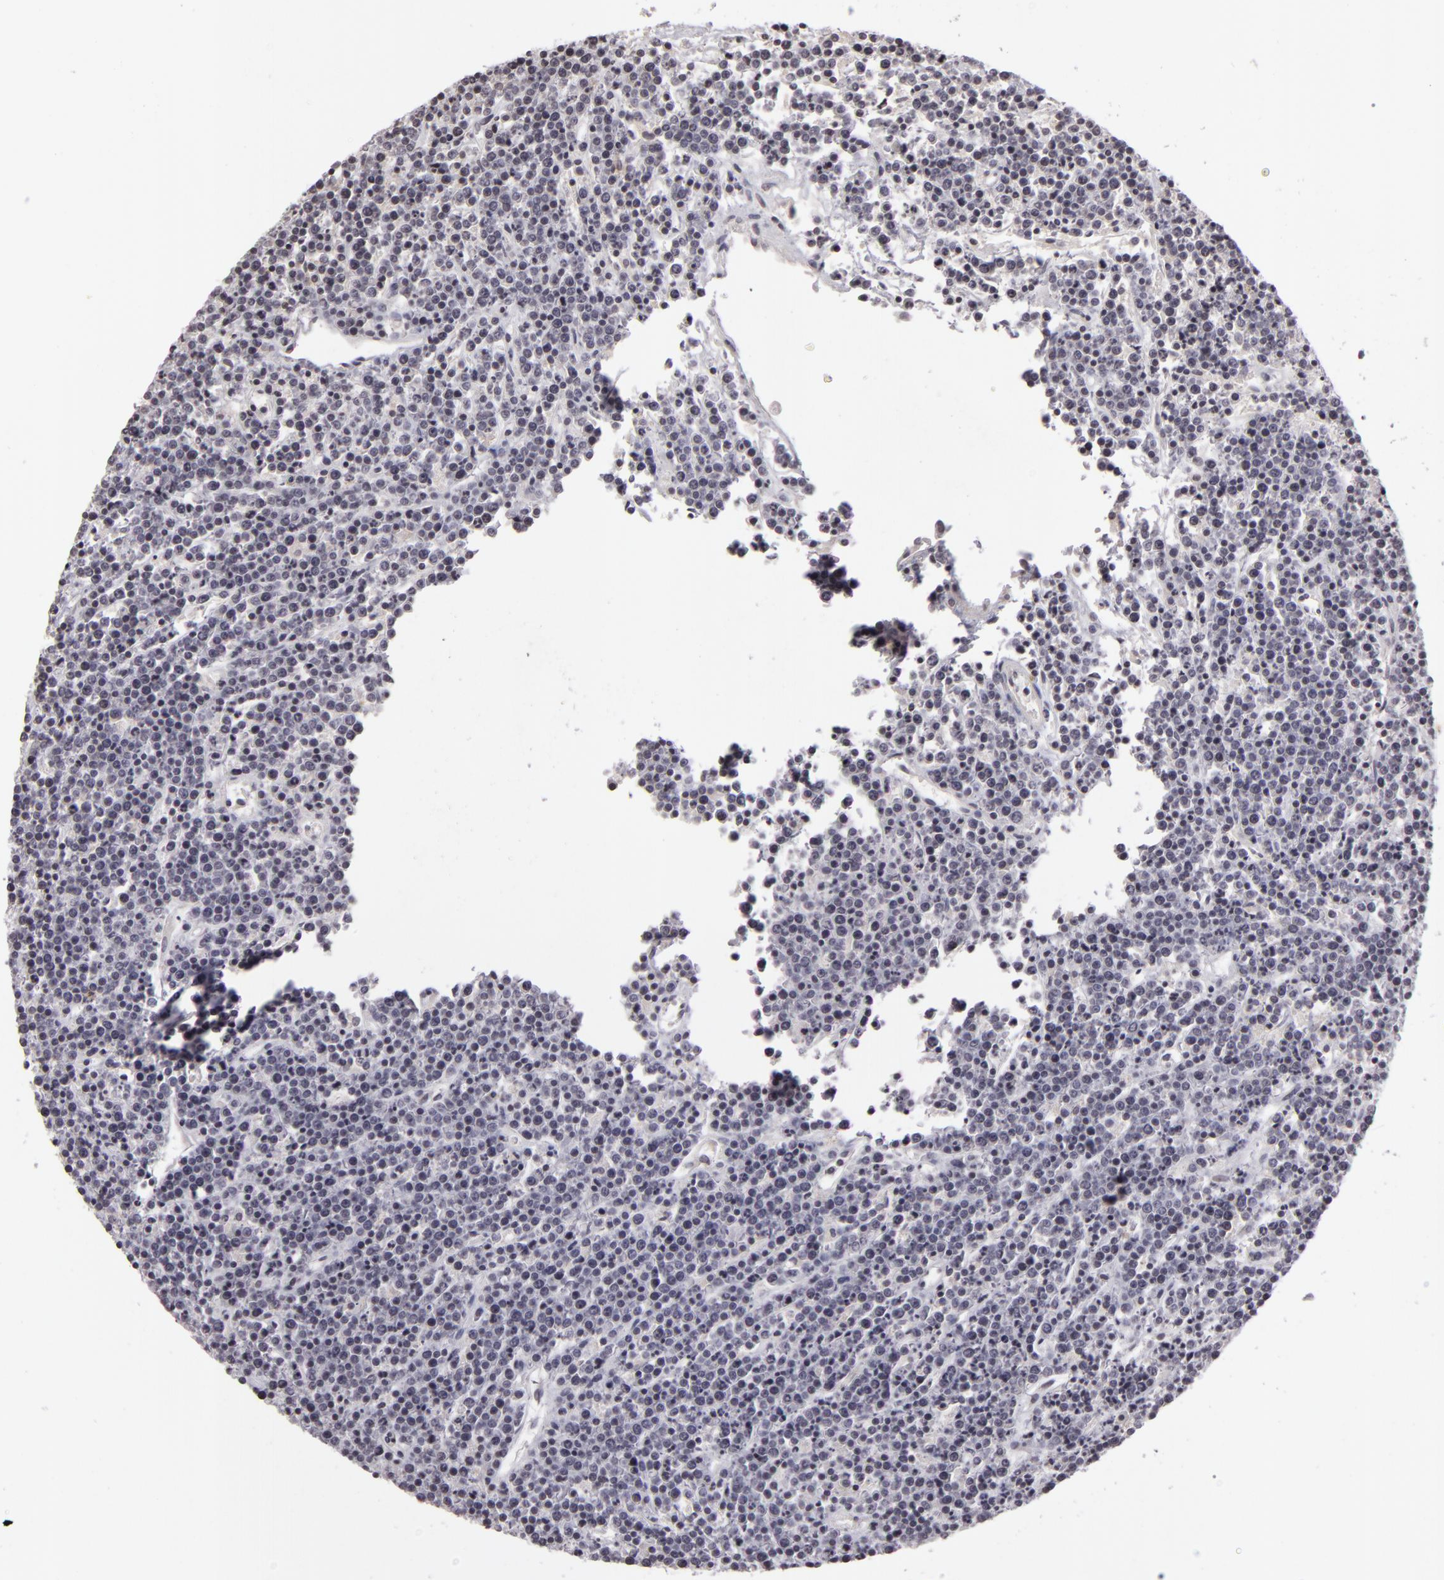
{"staining": {"intensity": "negative", "quantity": "none", "location": "none"}, "tissue": "lymphoma", "cell_type": "Tumor cells", "image_type": "cancer", "snomed": [{"axis": "morphology", "description": "Malignant lymphoma, non-Hodgkin's type, High grade"}, {"axis": "topography", "description": "Ovary"}], "caption": "This is an immunohistochemistry image of high-grade malignant lymphoma, non-Hodgkin's type. There is no staining in tumor cells.", "gene": "AKAP6", "patient": {"sex": "female", "age": 56}}